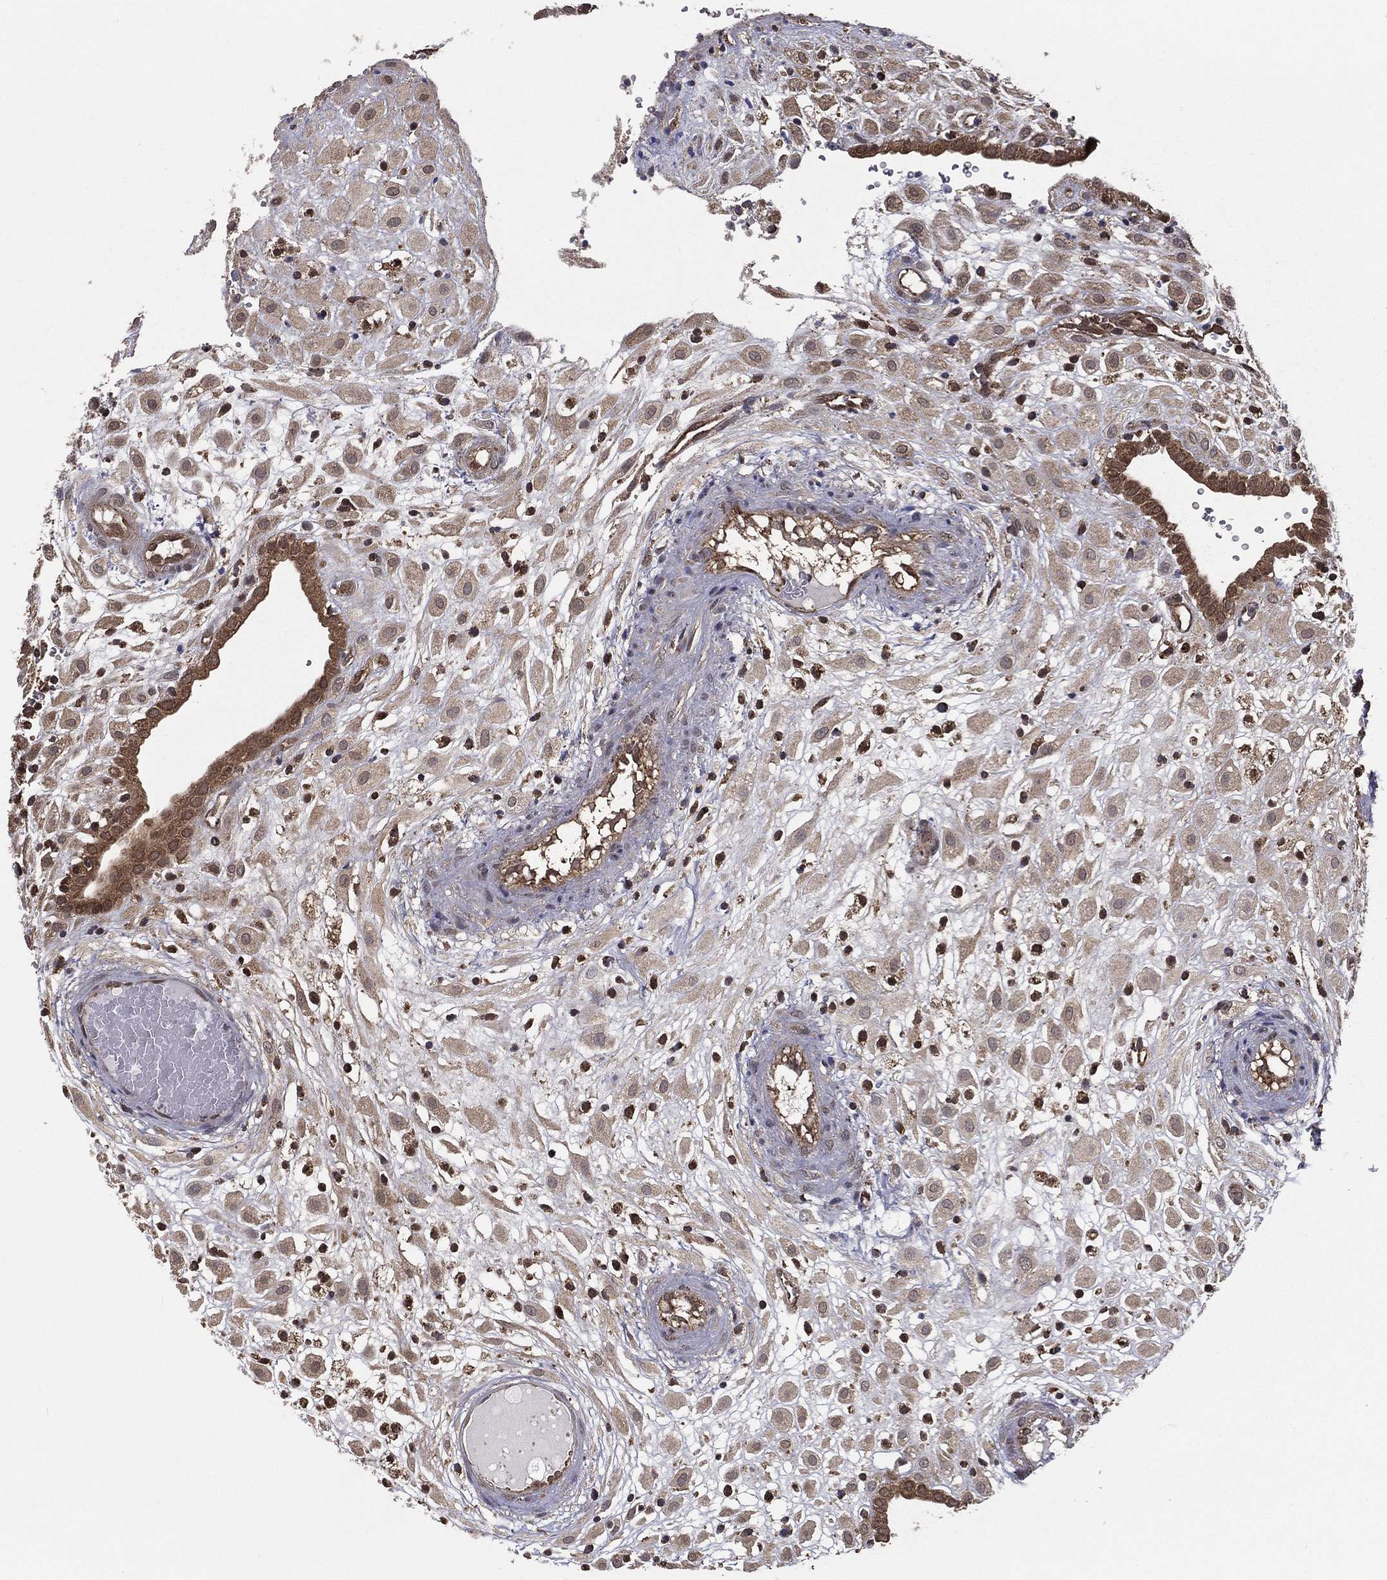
{"staining": {"intensity": "weak", "quantity": "25%-75%", "location": "cytoplasmic/membranous"}, "tissue": "placenta", "cell_type": "Decidual cells", "image_type": "normal", "snomed": [{"axis": "morphology", "description": "Normal tissue, NOS"}, {"axis": "topography", "description": "Placenta"}], "caption": "A high-resolution micrograph shows immunohistochemistry (IHC) staining of normal placenta, which exhibits weak cytoplasmic/membranous expression in approximately 25%-75% of decidual cells. (brown staining indicates protein expression, while blue staining denotes nuclei).", "gene": "ENSG00000288684", "patient": {"sex": "female", "age": 24}}